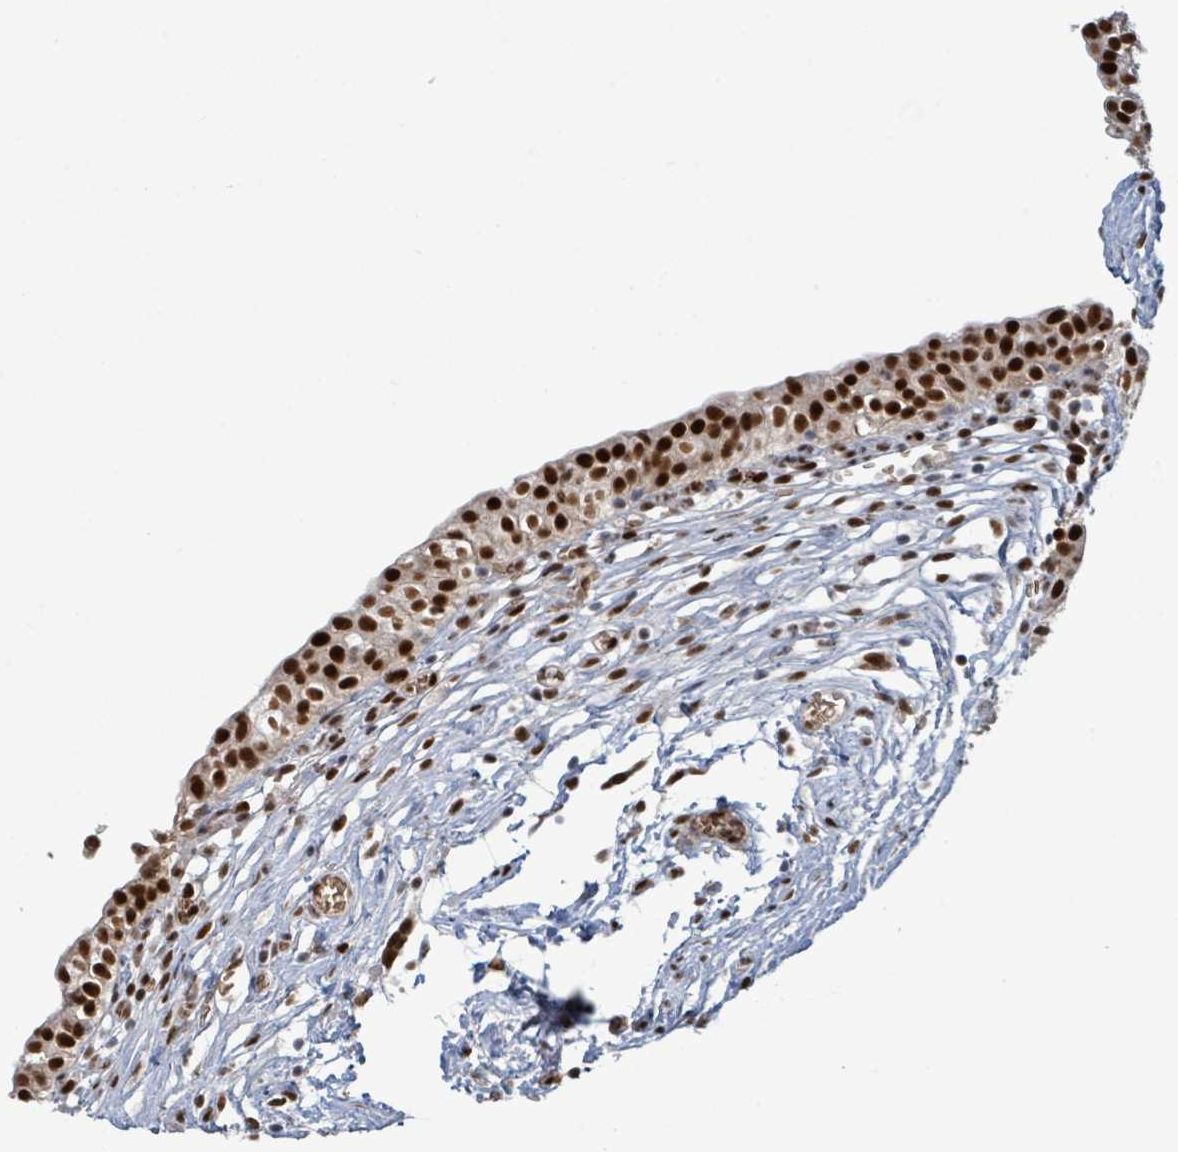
{"staining": {"intensity": "strong", "quantity": ">75%", "location": "nuclear"}, "tissue": "urinary bladder", "cell_type": "Urothelial cells", "image_type": "normal", "snomed": [{"axis": "morphology", "description": "Normal tissue, NOS"}, {"axis": "topography", "description": "Urinary bladder"}, {"axis": "topography", "description": "Peripheral nerve tissue"}], "caption": "A brown stain labels strong nuclear positivity of a protein in urothelial cells of benign human urinary bladder.", "gene": "KLF3", "patient": {"sex": "male", "age": 55}}